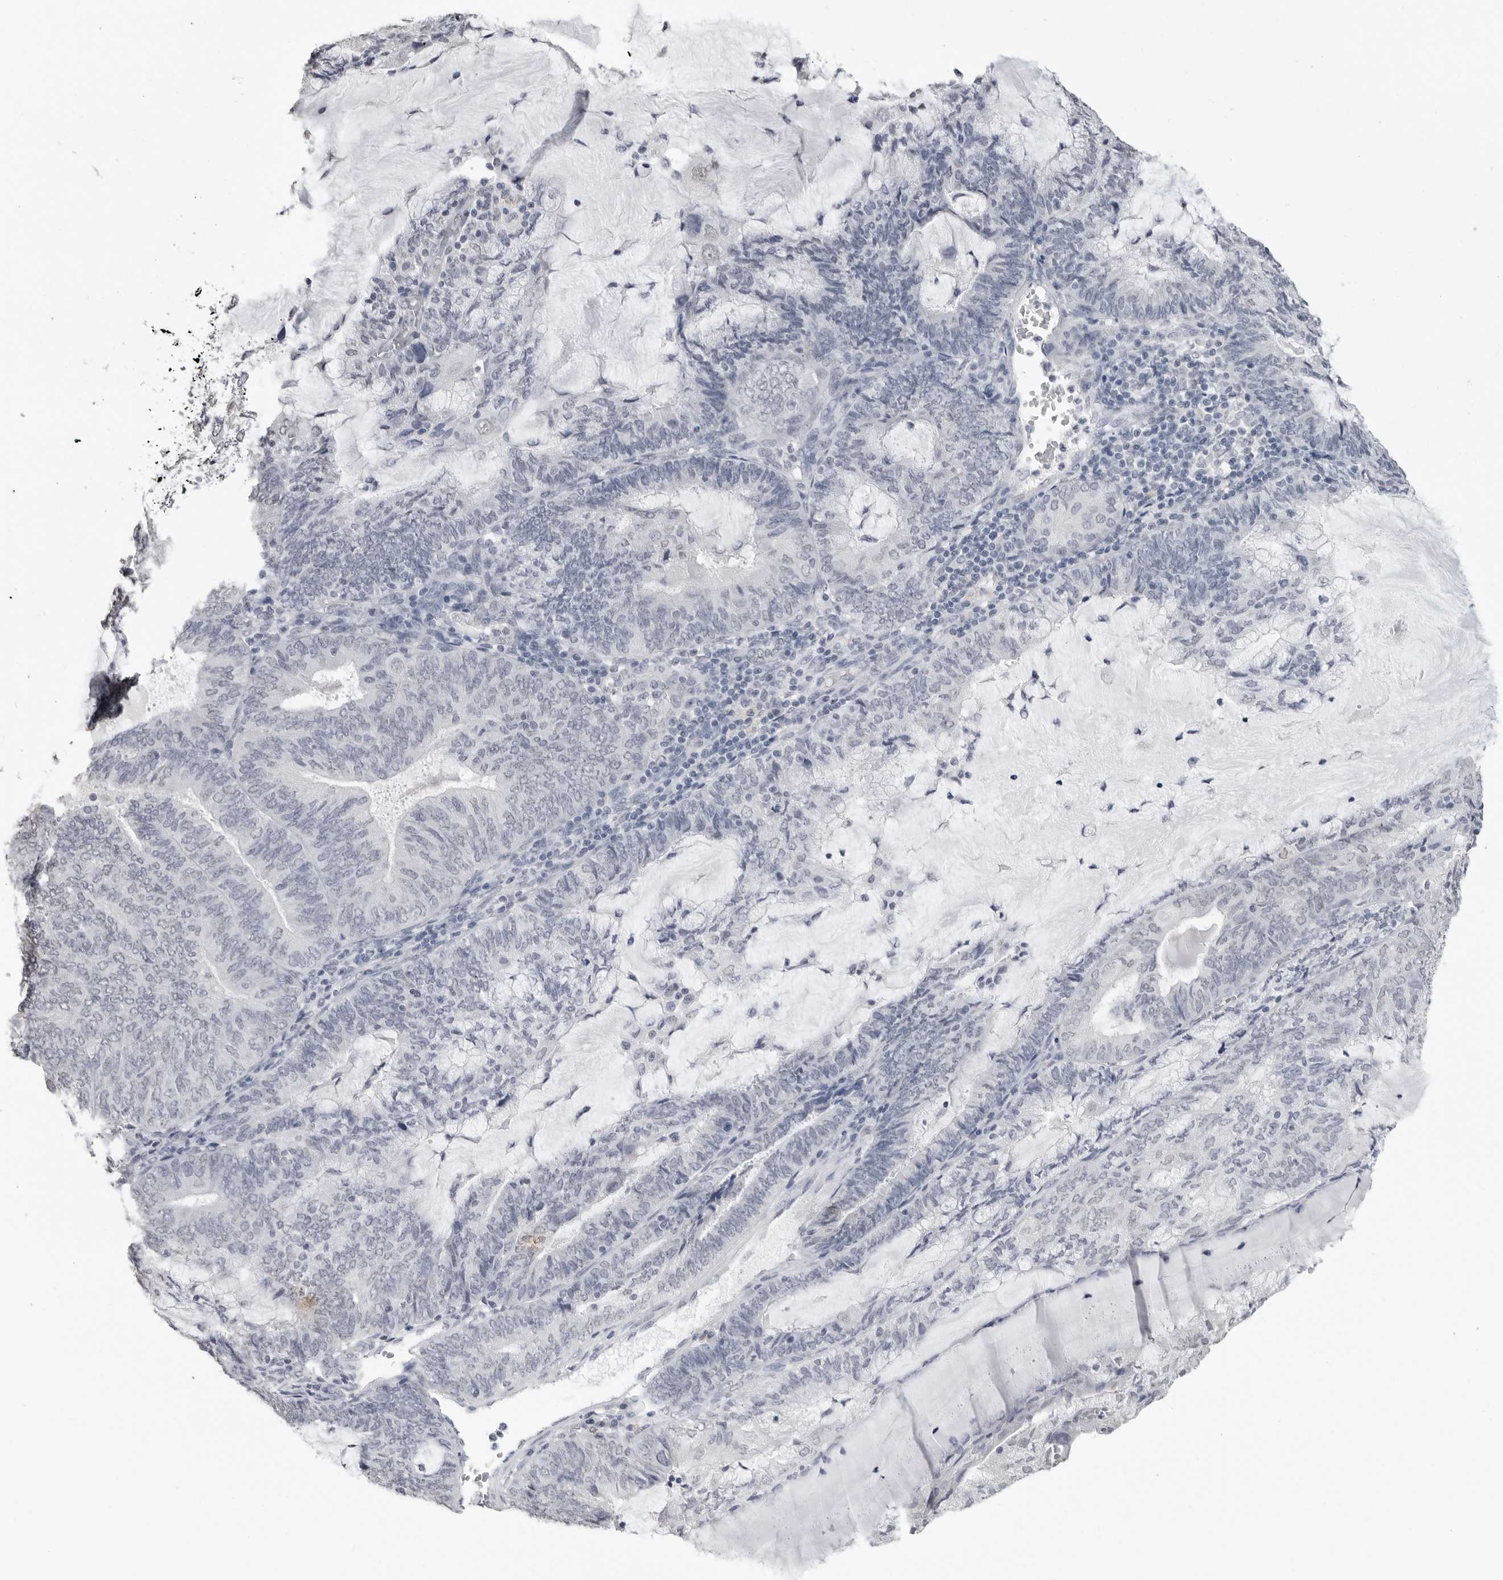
{"staining": {"intensity": "negative", "quantity": "none", "location": "none"}, "tissue": "endometrial cancer", "cell_type": "Tumor cells", "image_type": "cancer", "snomed": [{"axis": "morphology", "description": "Adenocarcinoma, NOS"}, {"axis": "topography", "description": "Endometrium"}], "caption": "Image shows no protein expression in tumor cells of endometrial adenocarcinoma tissue.", "gene": "HEPACAM", "patient": {"sex": "female", "age": 81}}